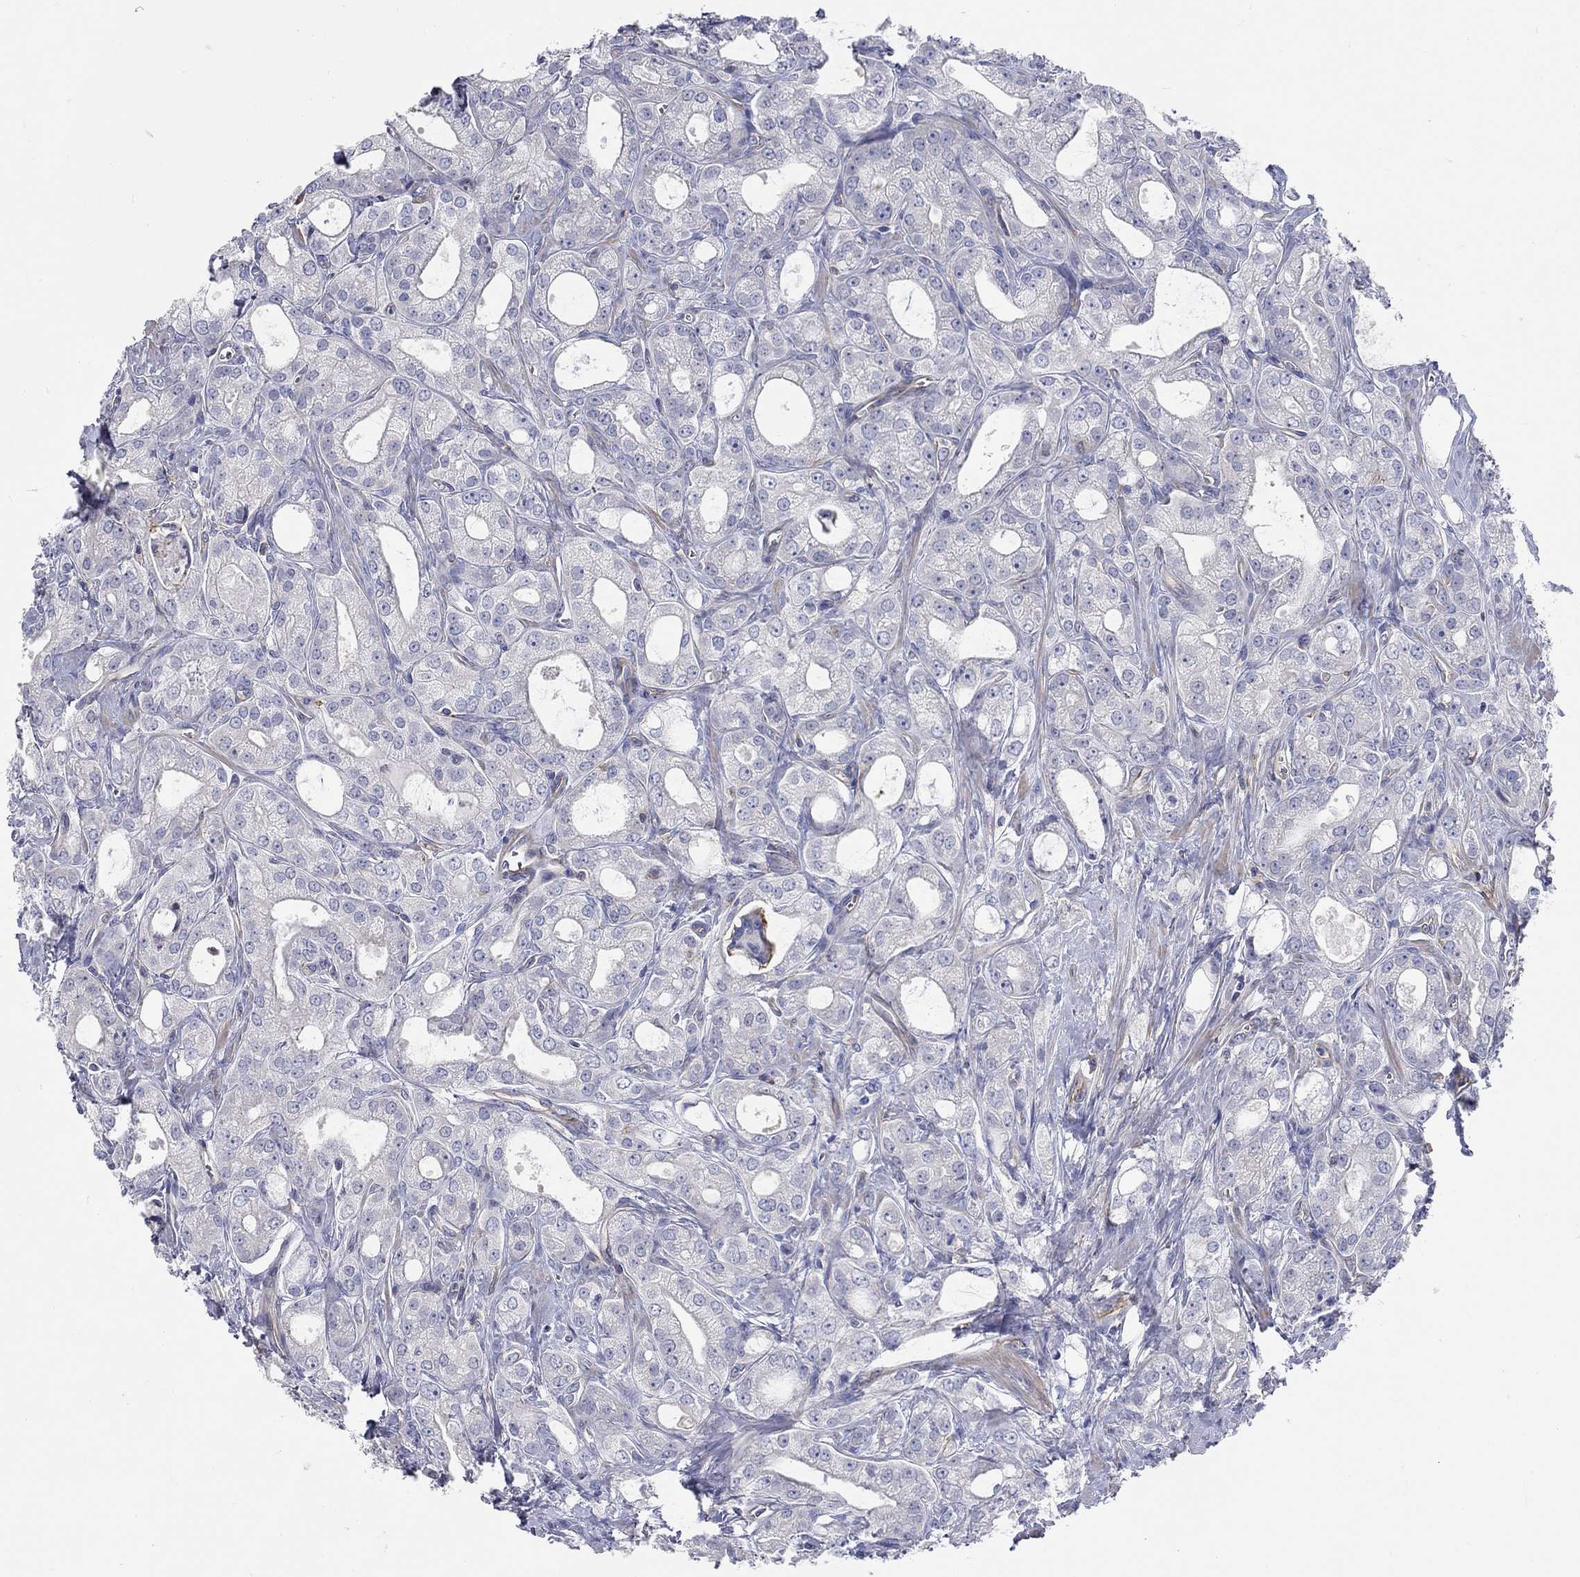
{"staining": {"intensity": "negative", "quantity": "none", "location": "none"}, "tissue": "prostate cancer", "cell_type": "Tumor cells", "image_type": "cancer", "snomed": [{"axis": "morphology", "description": "Adenocarcinoma, NOS"}, {"axis": "morphology", "description": "Adenocarcinoma, High grade"}, {"axis": "topography", "description": "Prostate"}], "caption": "This is an immunohistochemistry (IHC) image of prostate cancer (adenocarcinoma). There is no staining in tumor cells.", "gene": "PCDHGA10", "patient": {"sex": "male", "age": 70}}